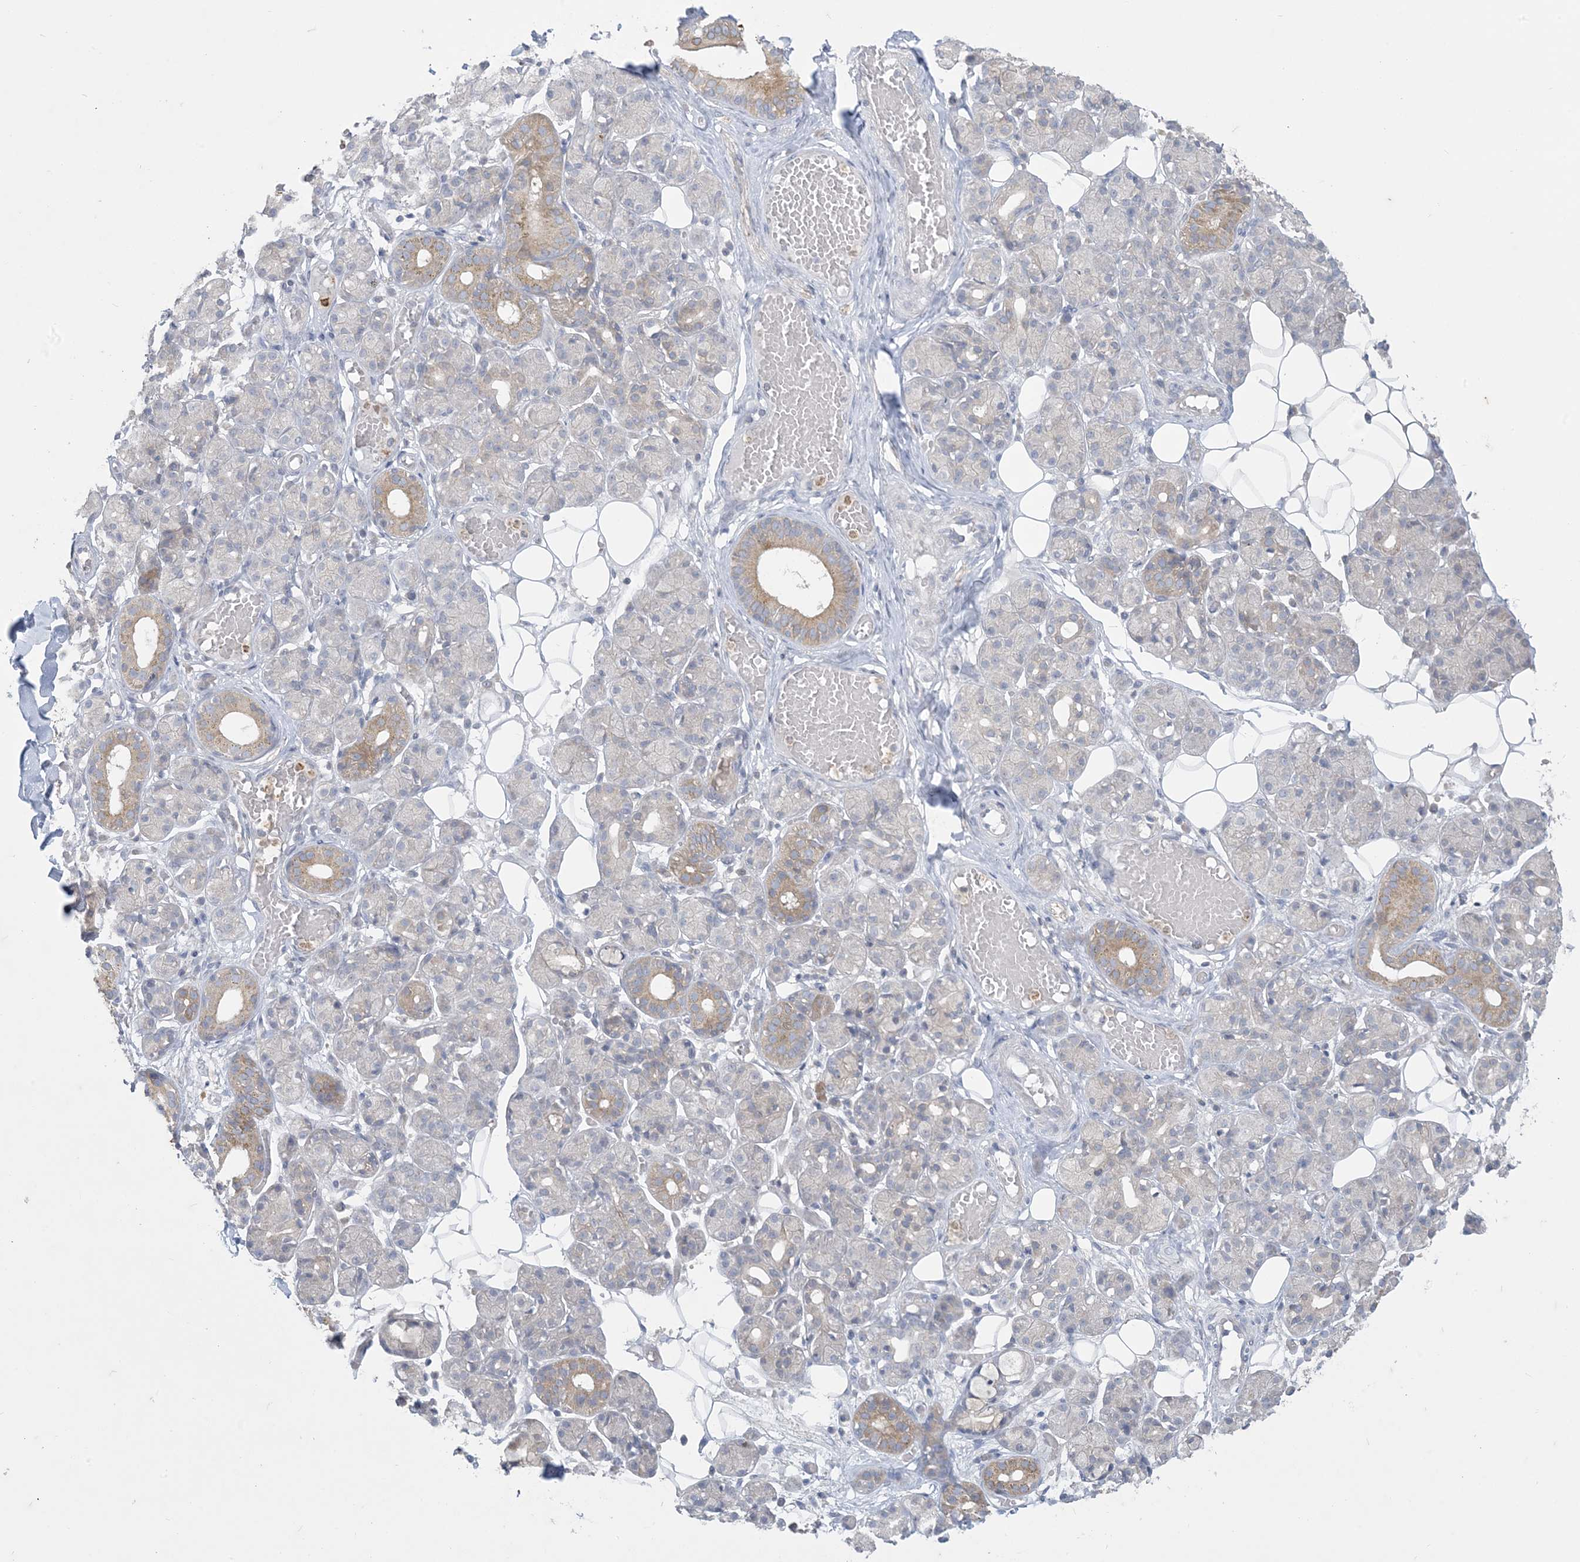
{"staining": {"intensity": "moderate", "quantity": "<25%", "location": "cytoplasmic/membranous"}, "tissue": "salivary gland", "cell_type": "Glandular cells", "image_type": "normal", "snomed": [{"axis": "morphology", "description": "Normal tissue, NOS"}, {"axis": "topography", "description": "Salivary gland"}], "caption": "Moderate cytoplasmic/membranous staining is identified in approximately <25% of glandular cells in benign salivary gland. The staining is performed using DAB brown chromogen to label protein expression. The nuclei are counter-stained blue using hematoxylin.", "gene": "KIF3A", "patient": {"sex": "male", "age": 63}}